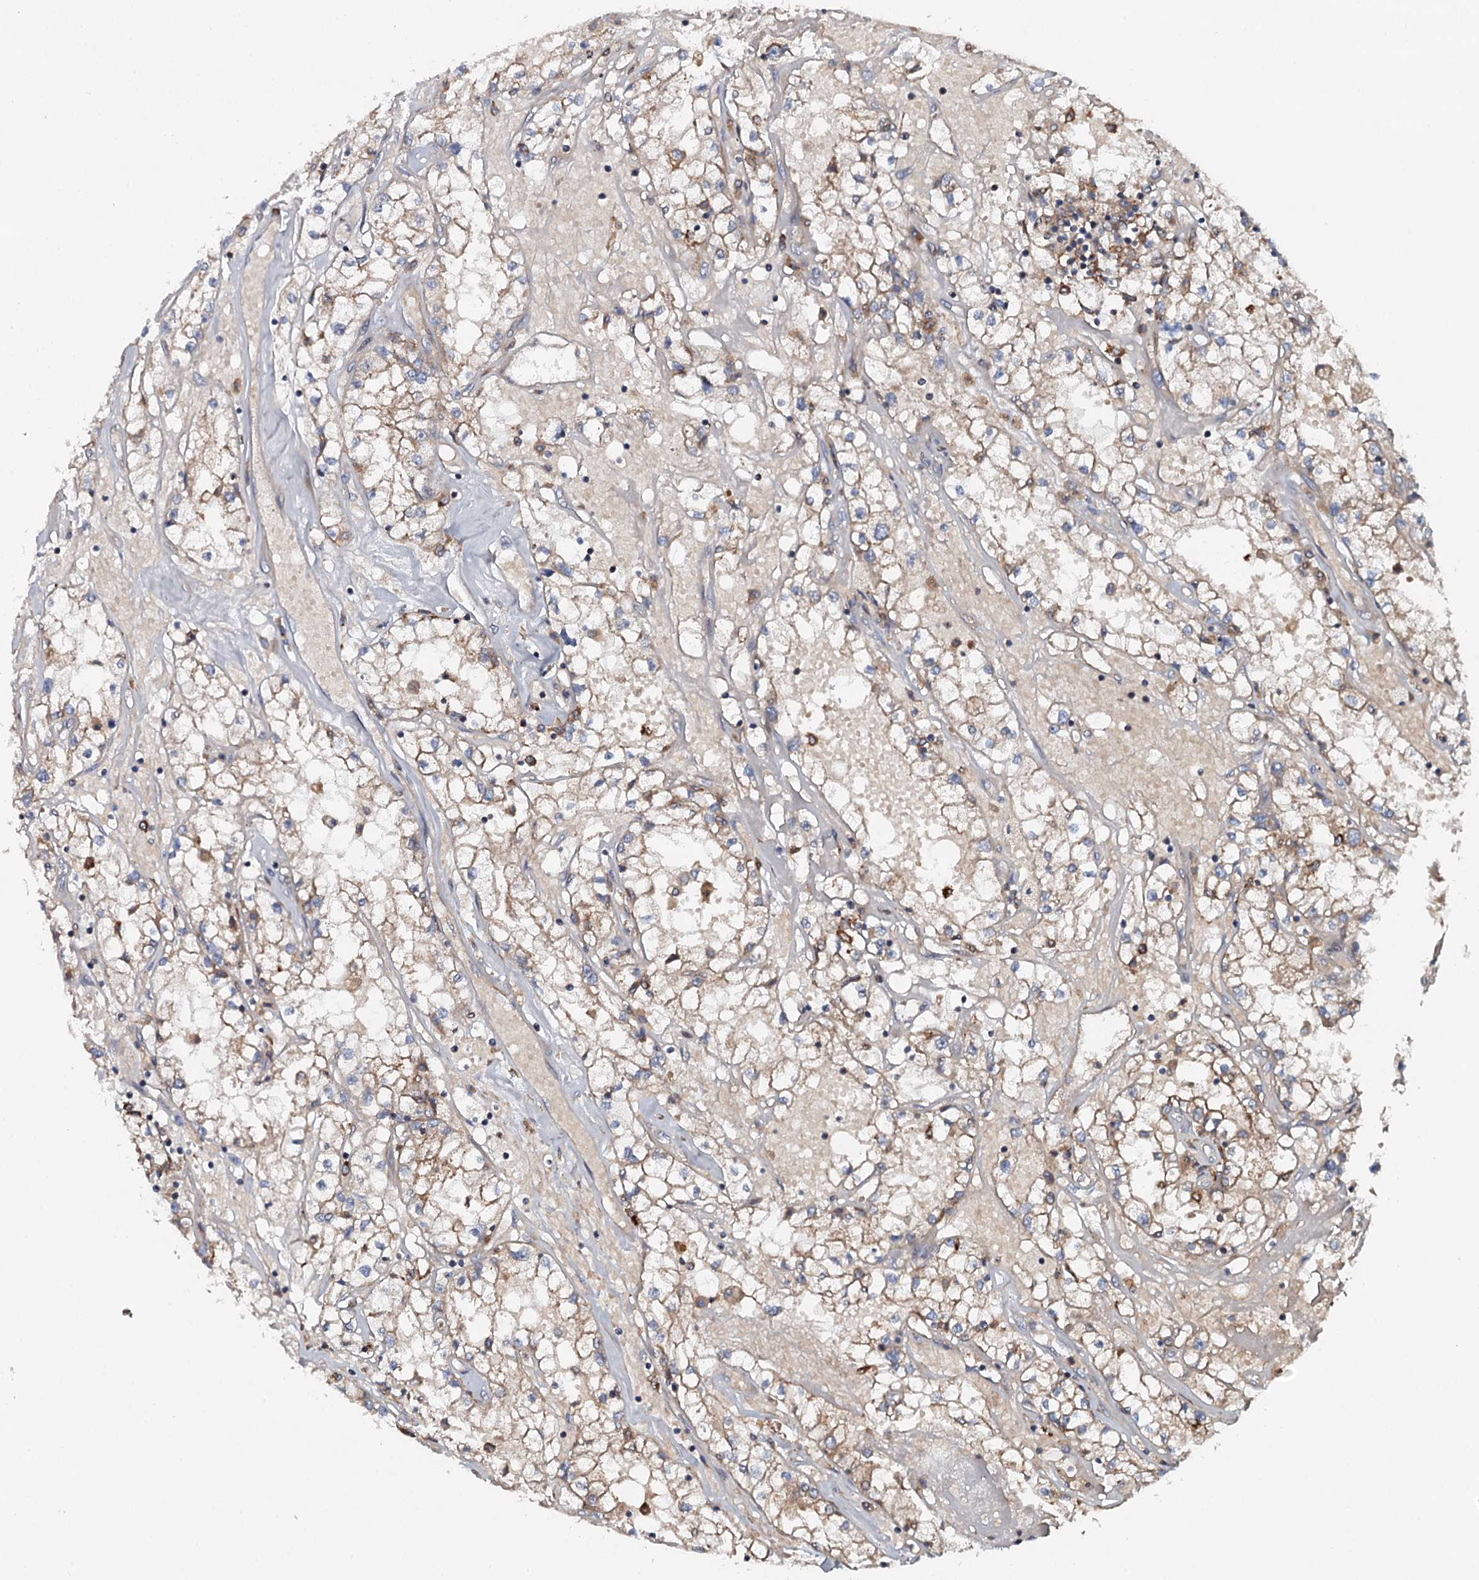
{"staining": {"intensity": "weak", "quantity": "25%-75%", "location": "cytoplasmic/membranous"}, "tissue": "renal cancer", "cell_type": "Tumor cells", "image_type": "cancer", "snomed": [{"axis": "morphology", "description": "Adenocarcinoma, NOS"}, {"axis": "topography", "description": "Kidney"}], "caption": "The immunohistochemical stain shows weak cytoplasmic/membranous staining in tumor cells of renal cancer (adenocarcinoma) tissue.", "gene": "VAMP8", "patient": {"sex": "male", "age": 56}}